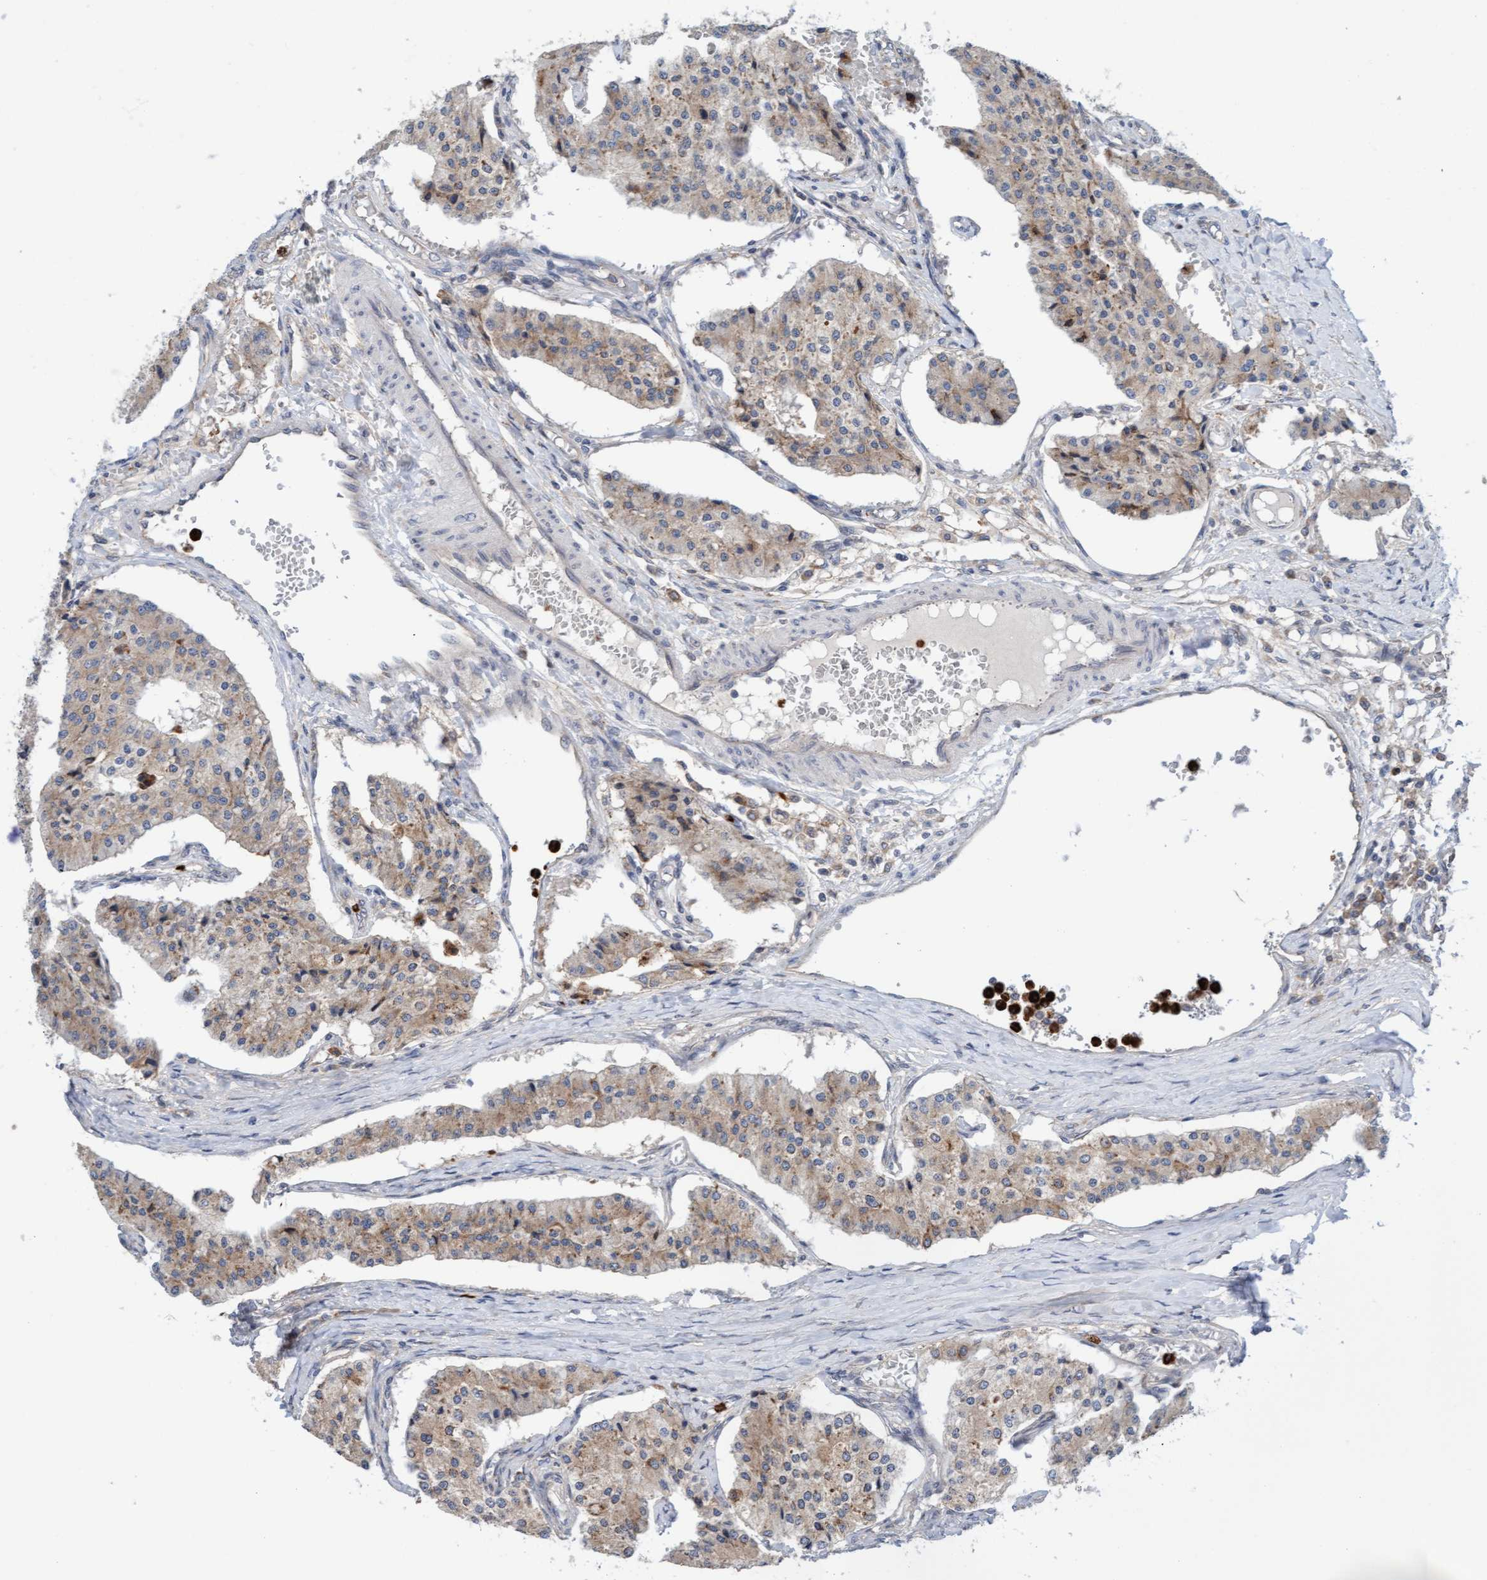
{"staining": {"intensity": "weak", "quantity": "25%-75%", "location": "cytoplasmic/membranous"}, "tissue": "carcinoid", "cell_type": "Tumor cells", "image_type": "cancer", "snomed": [{"axis": "morphology", "description": "Carcinoid, malignant, NOS"}, {"axis": "topography", "description": "Colon"}], "caption": "Immunohistochemistry photomicrograph of carcinoid stained for a protein (brown), which demonstrates low levels of weak cytoplasmic/membranous staining in approximately 25%-75% of tumor cells.", "gene": "MMP8", "patient": {"sex": "female", "age": 52}}